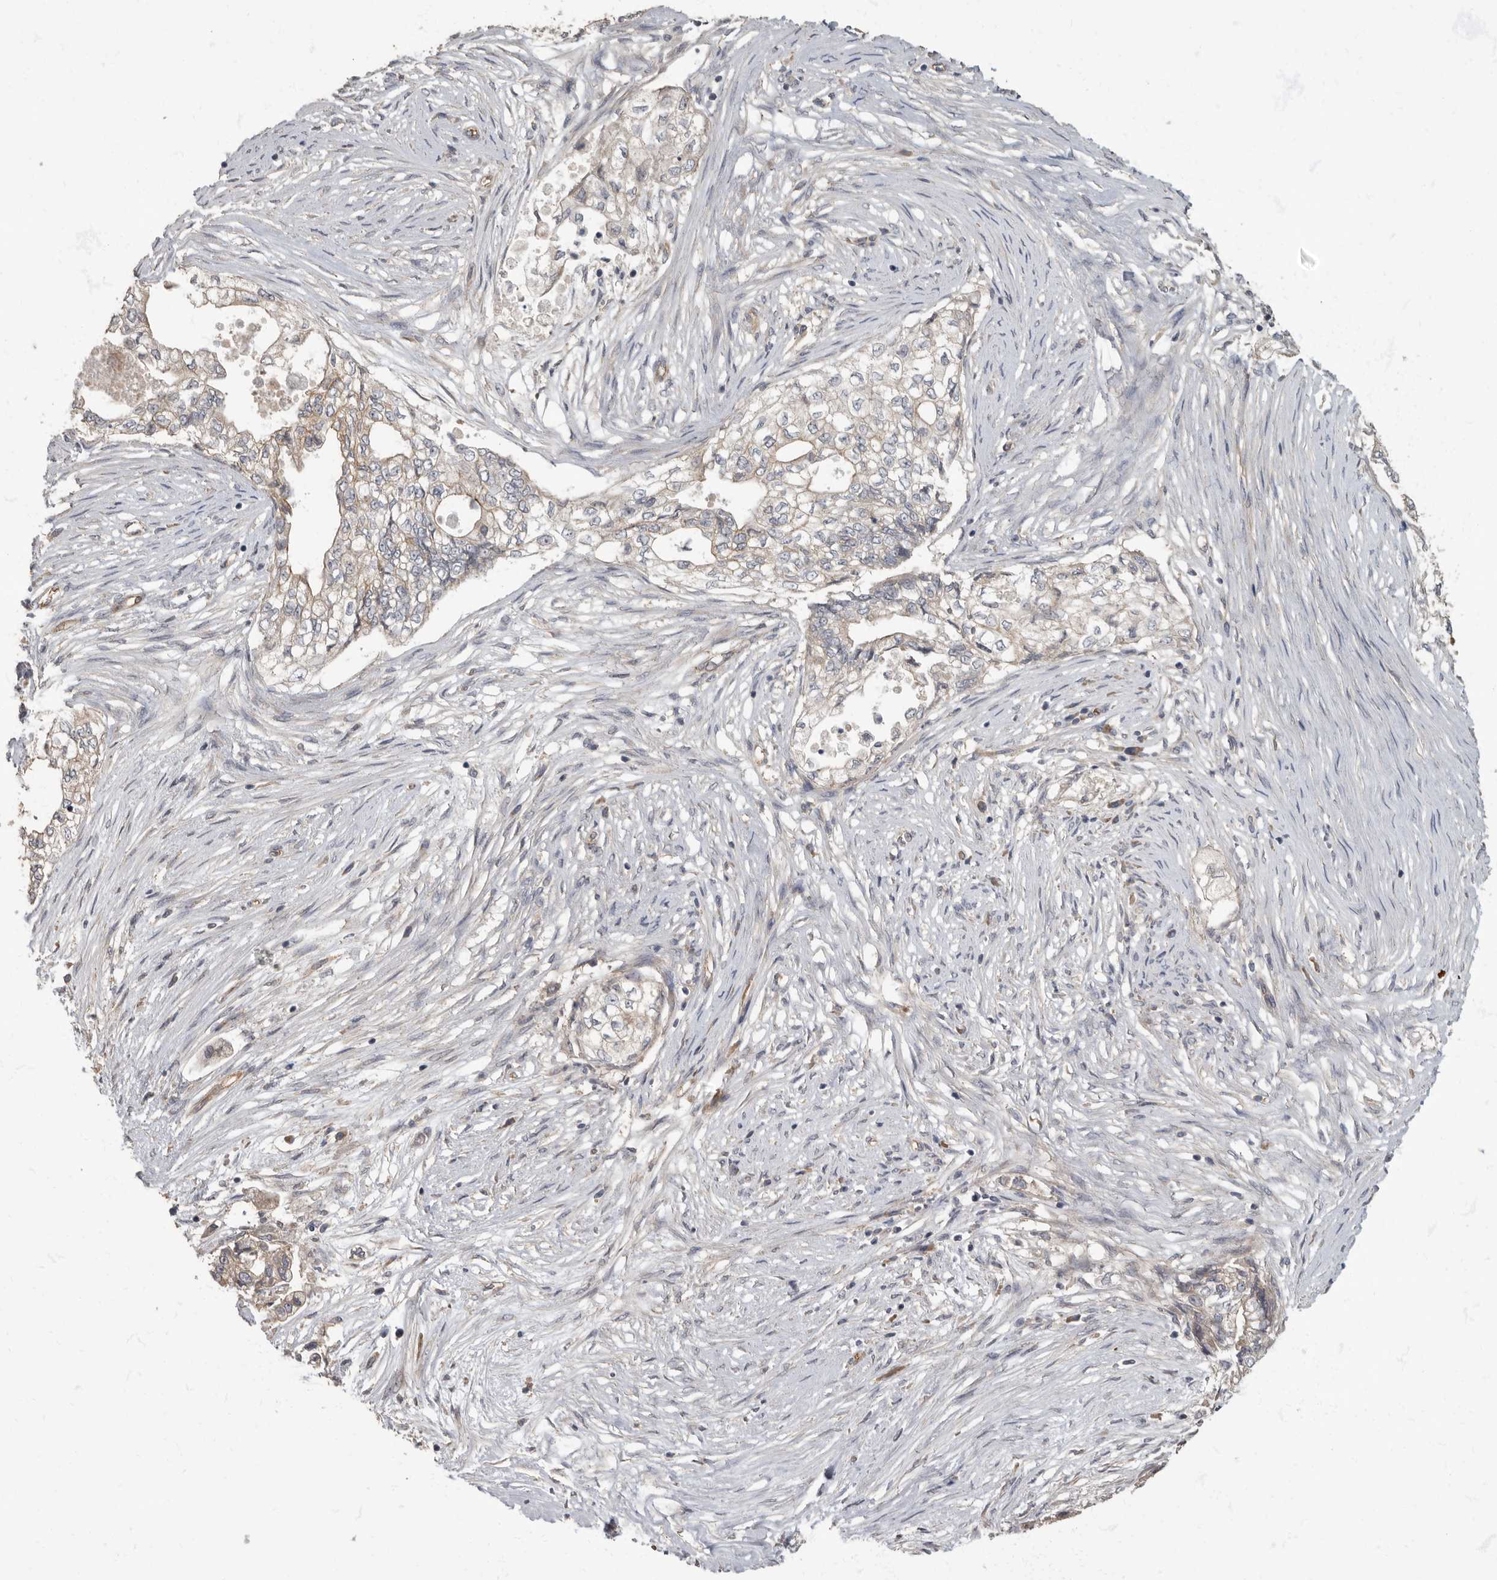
{"staining": {"intensity": "negative", "quantity": "none", "location": "none"}, "tissue": "pancreatic cancer", "cell_type": "Tumor cells", "image_type": "cancer", "snomed": [{"axis": "morphology", "description": "Adenocarcinoma, NOS"}, {"axis": "topography", "description": "Pancreas"}], "caption": "DAB immunohistochemical staining of pancreatic adenocarcinoma displays no significant positivity in tumor cells.", "gene": "PDK1", "patient": {"sex": "male", "age": 72}}